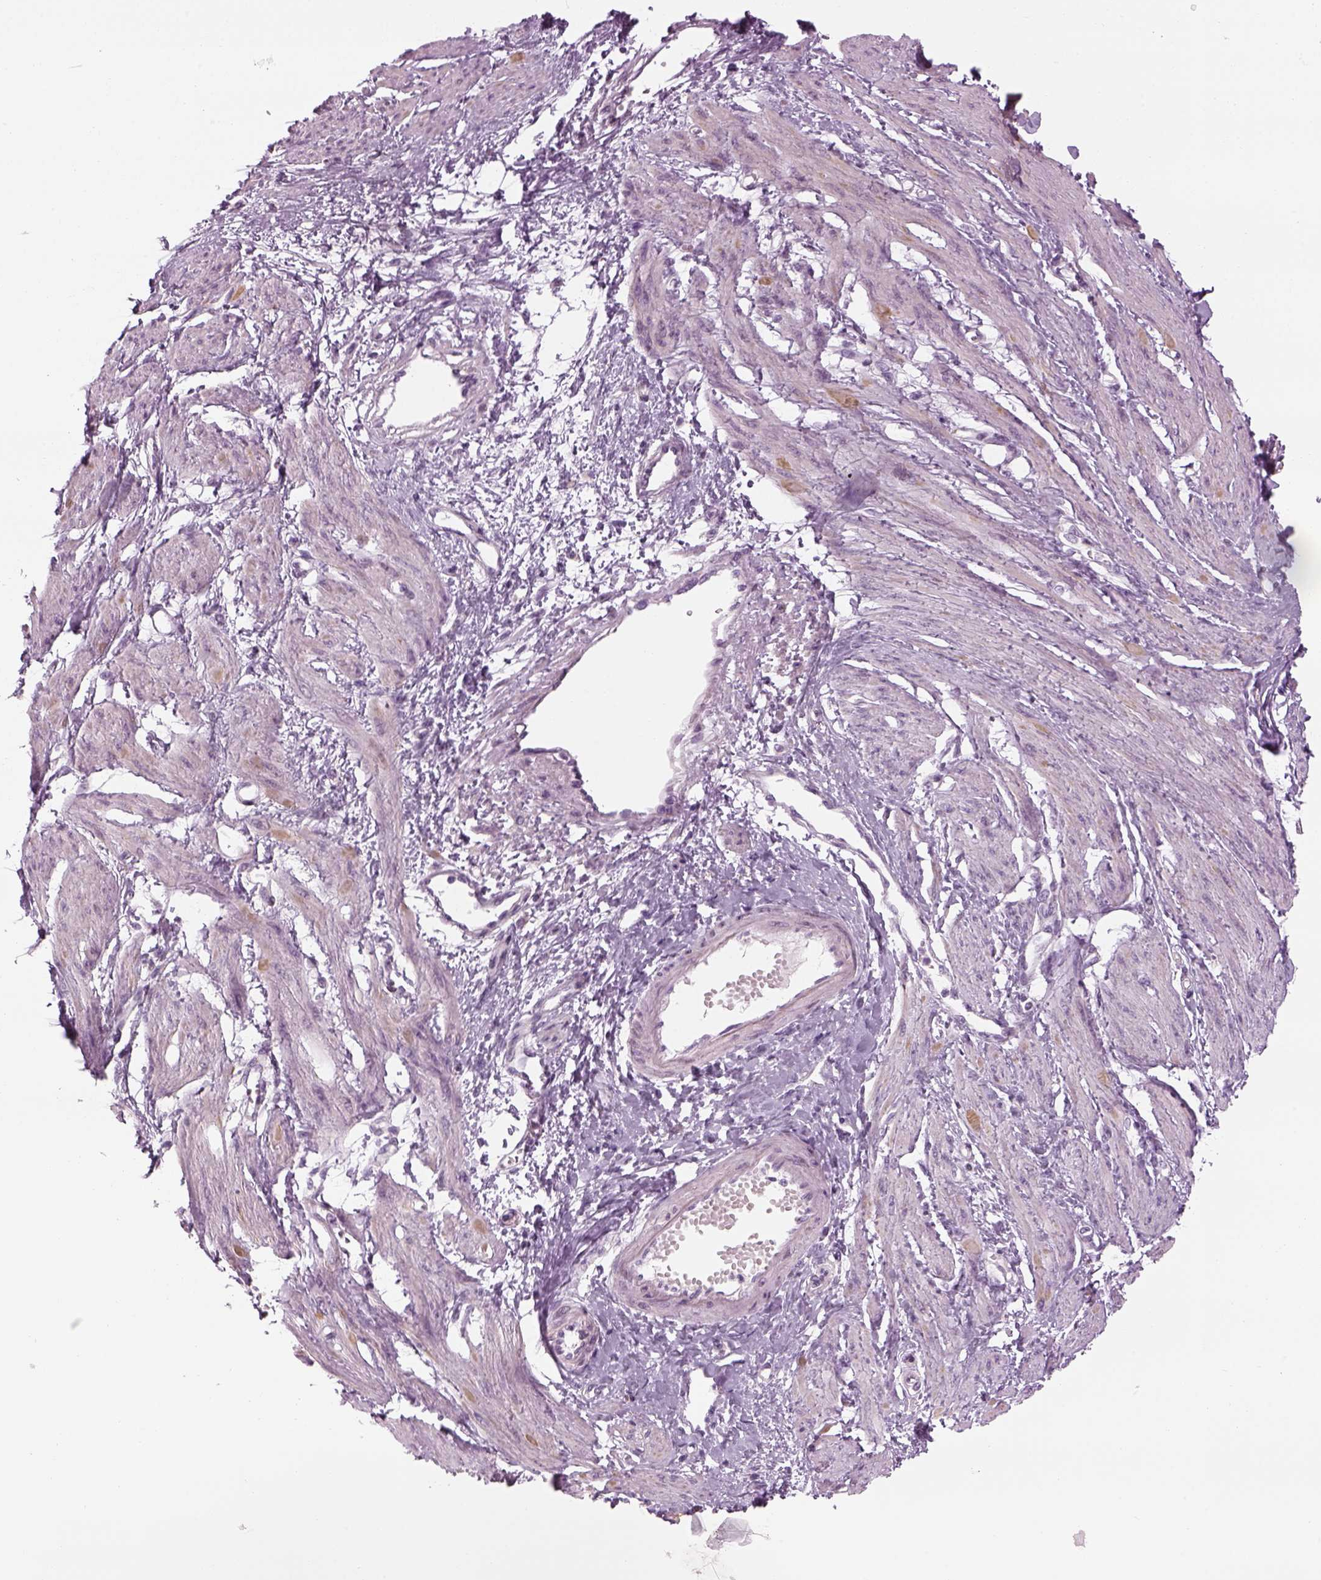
{"staining": {"intensity": "negative", "quantity": "none", "location": "none"}, "tissue": "smooth muscle", "cell_type": "Smooth muscle cells", "image_type": "normal", "snomed": [{"axis": "morphology", "description": "Normal tissue, NOS"}, {"axis": "topography", "description": "Smooth muscle"}, {"axis": "topography", "description": "Uterus"}], "caption": "Immunohistochemistry (IHC) micrograph of unremarkable smooth muscle: human smooth muscle stained with DAB reveals no significant protein positivity in smooth muscle cells. The staining was performed using DAB (3,3'-diaminobenzidine) to visualize the protein expression in brown, while the nuclei were stained in blue with hematoxylin (Magnification: 20x).", "gene": "LRRIQ3", "patient": {"sex": "female", "age": 39}}